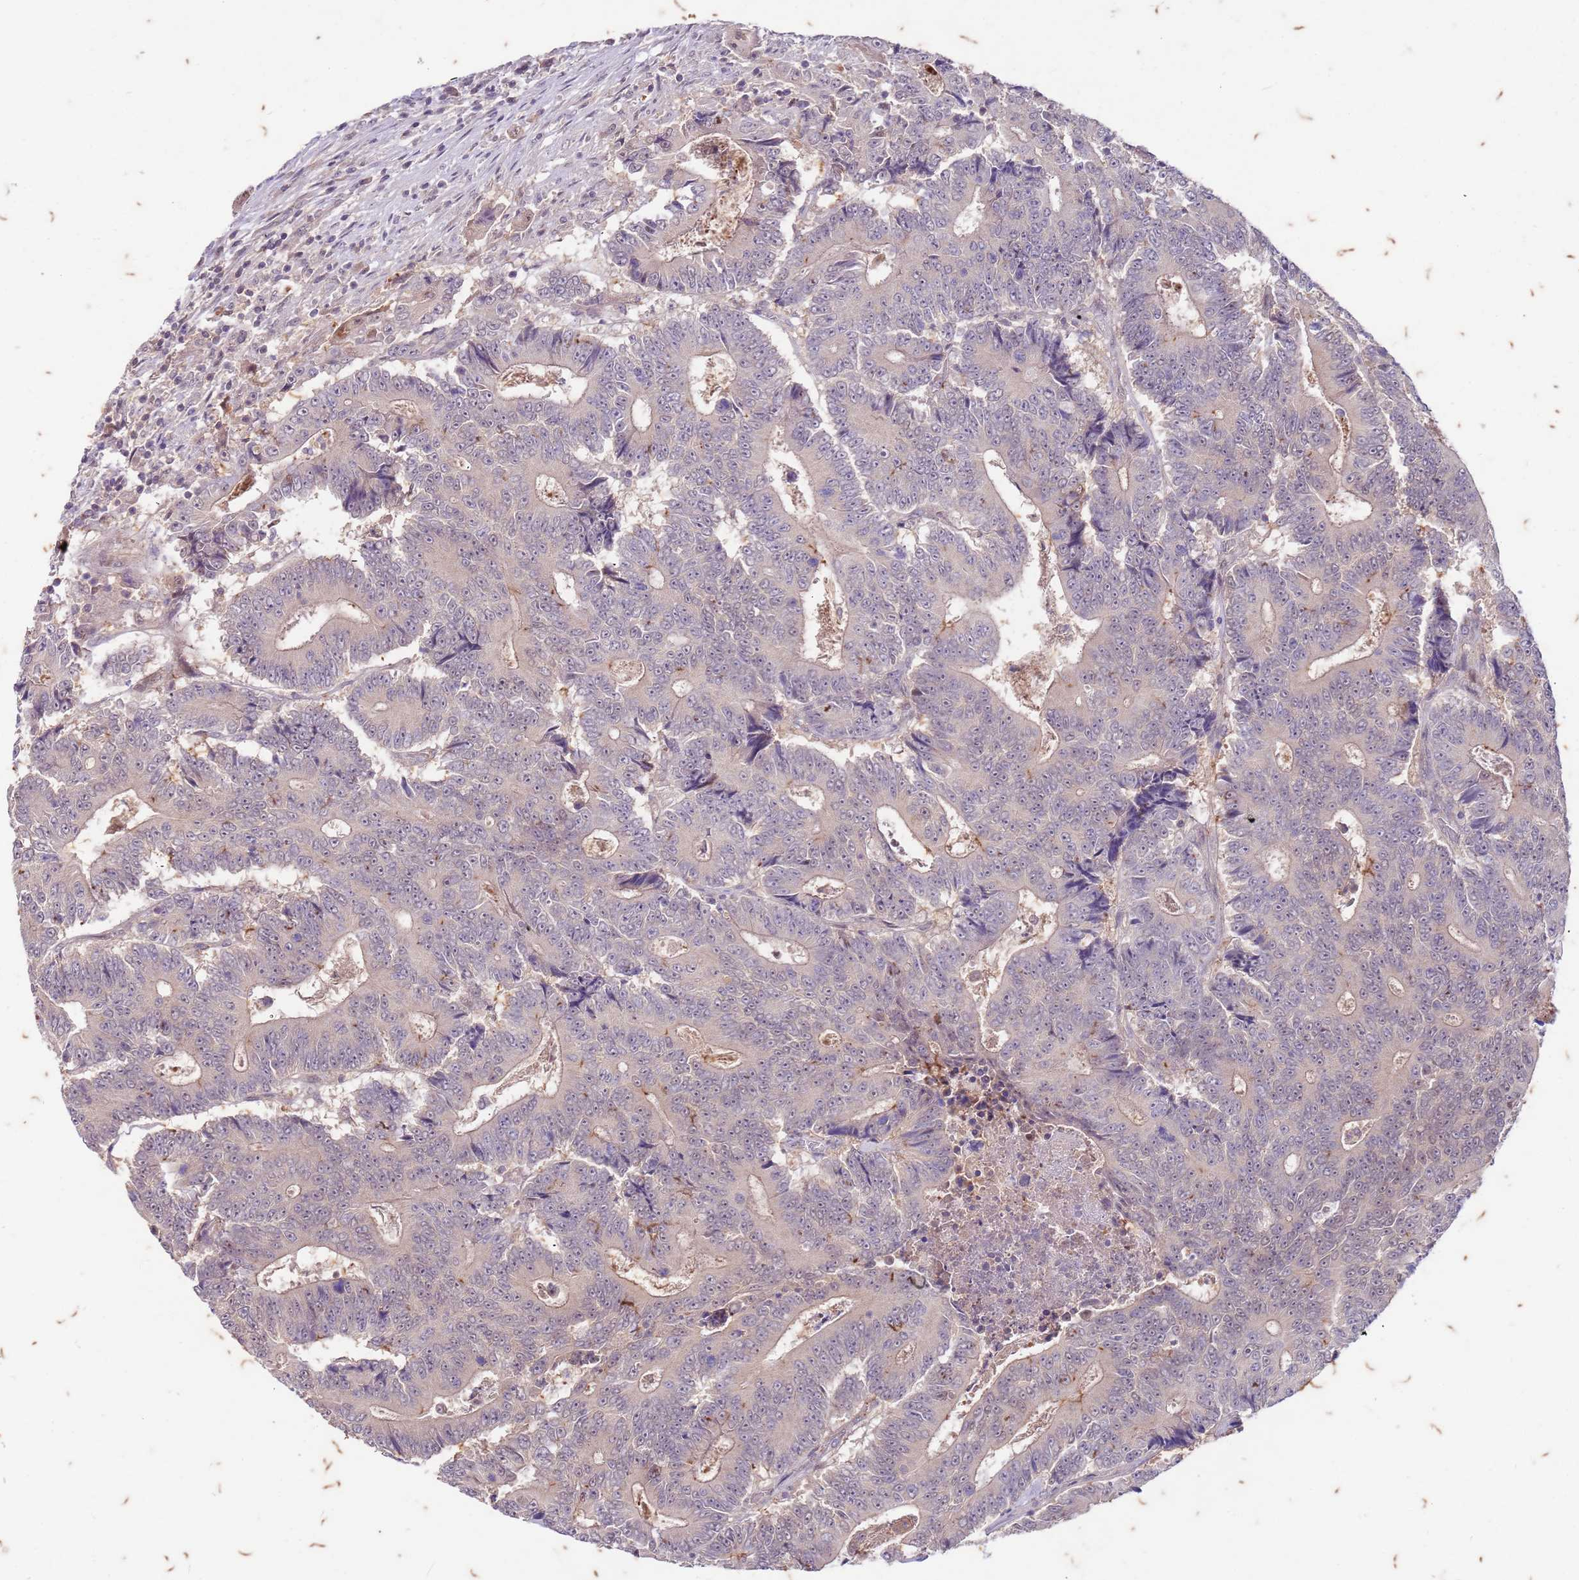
{"staining": {"intensity": "negative", "quantity": "none", "location": "none"}, "tissue": "colorectal cancer", "cell_type": "Tumor cells", "image_type": "cancer", "snomed": [{"axis": "morphology", "description": "Adenocarcinoma, NOS"}, {"axis": "topography", "description": "Colon"}], "caption": "Tumor cells are negative for brown protein staining in colorectal cancer (adenocarcinoma).", "gene": "RAPGEF3", "patient": {"sex": "male", "age": 83}}